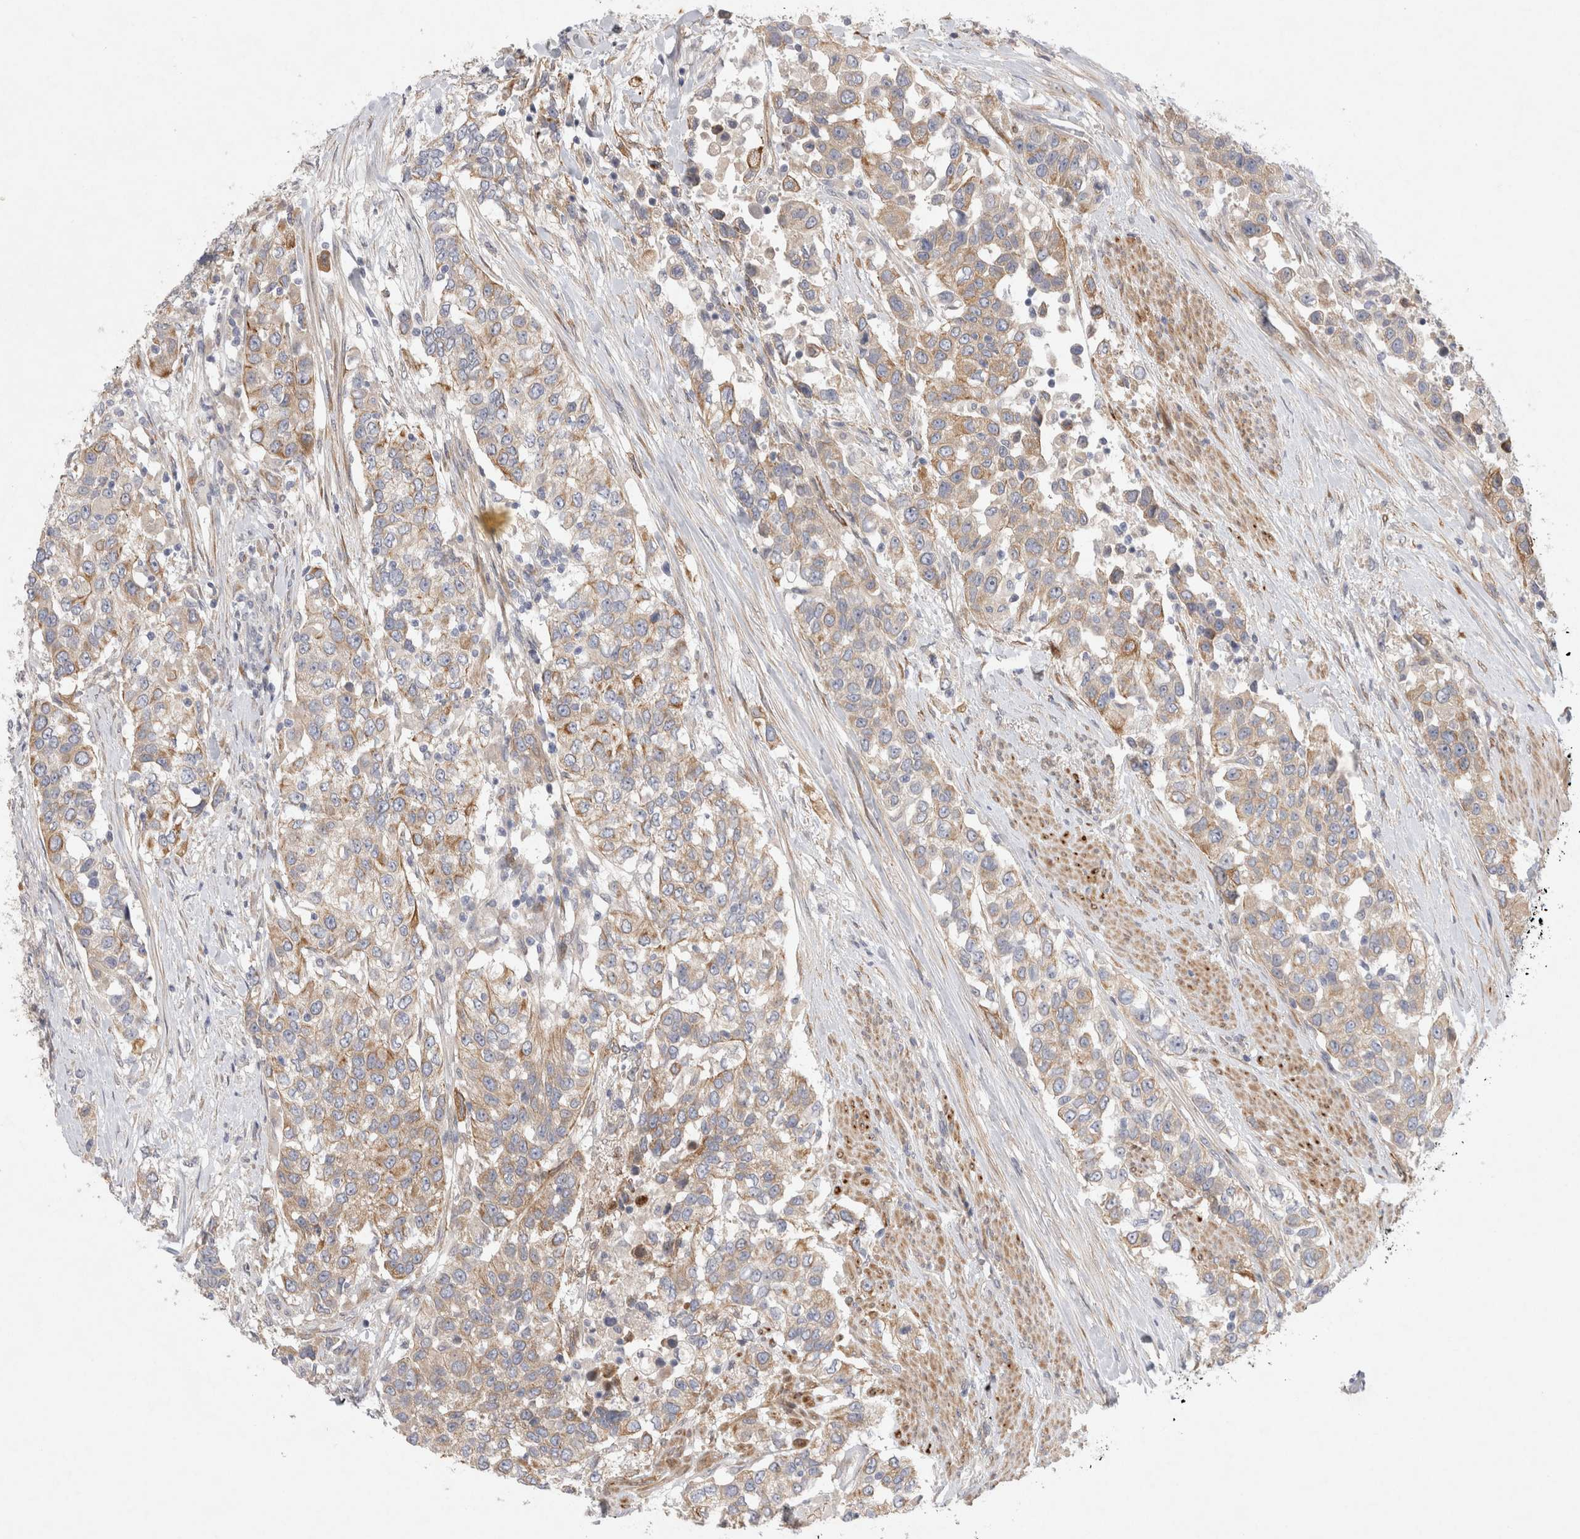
{"staining": {"intensity": "moderate", "quantity": "25%-75%", "location": "cytoplasmic/membranous"}, "tissue": "urothelial cancer", "cell_type": "Tumor cells", "image_type": "cancer", "snomed": [{"axis": "morphology", "description": "Urothelial carcinoma, High grade"}, {"axis": "topography", "description": "Urinary bladder"}], "caption": "Urothelial cancer was stained to show a protein in brown. There is medium levels of moderate cytoplasmic/membranous expression in approximately 25%-75% of tumor cells.", "gene": "BZW2", "patient": {"sex": "female", "age": 80}}